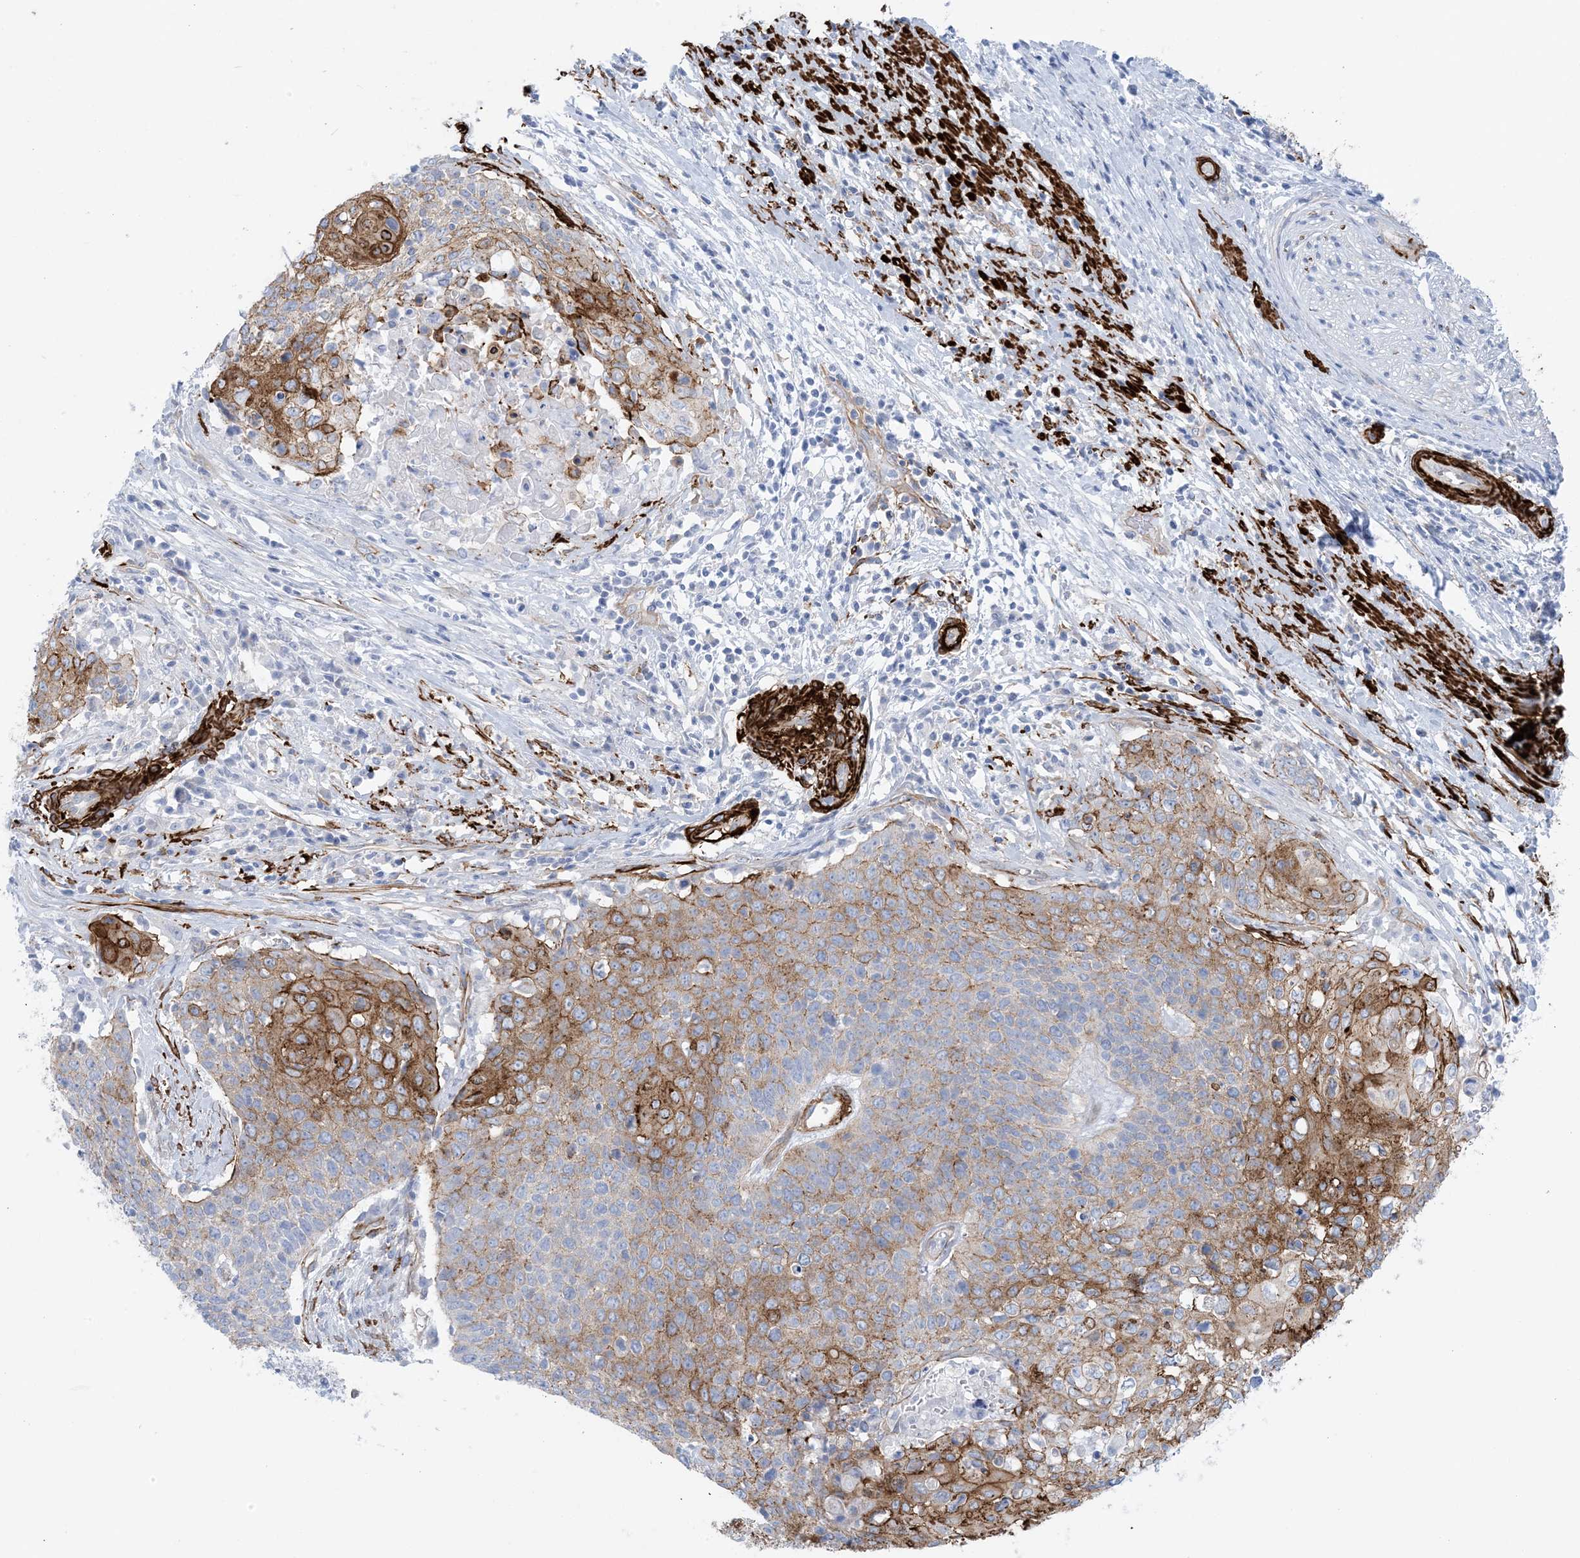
{"staining": {"intensity": "moderate", "quantity": "25%-75%", "location": "cytoplasmic/membranous"}, "tissue": "cervical cancer", "cell_type": "Tumor cells", "image_type": "cancer", "snomed": [{"axis": "morphology", "description": "Squamous cell carcinoma, NOS"}, {"axis": "topography", "description": "Cervix"}], "caption": "Protein positivity by IHC exhibits moderate cytoplasmic/membranous positivity in approximately 25%-75% of tumor cells in squamous cell carcinoma (cervical). The protein is stained brown, and the nuclei are stained in blue (DAB IHC with brightfield microscopy, high magnification).", "gene": "SHANK1", "patient": {"sex": "female", "age": 39}}